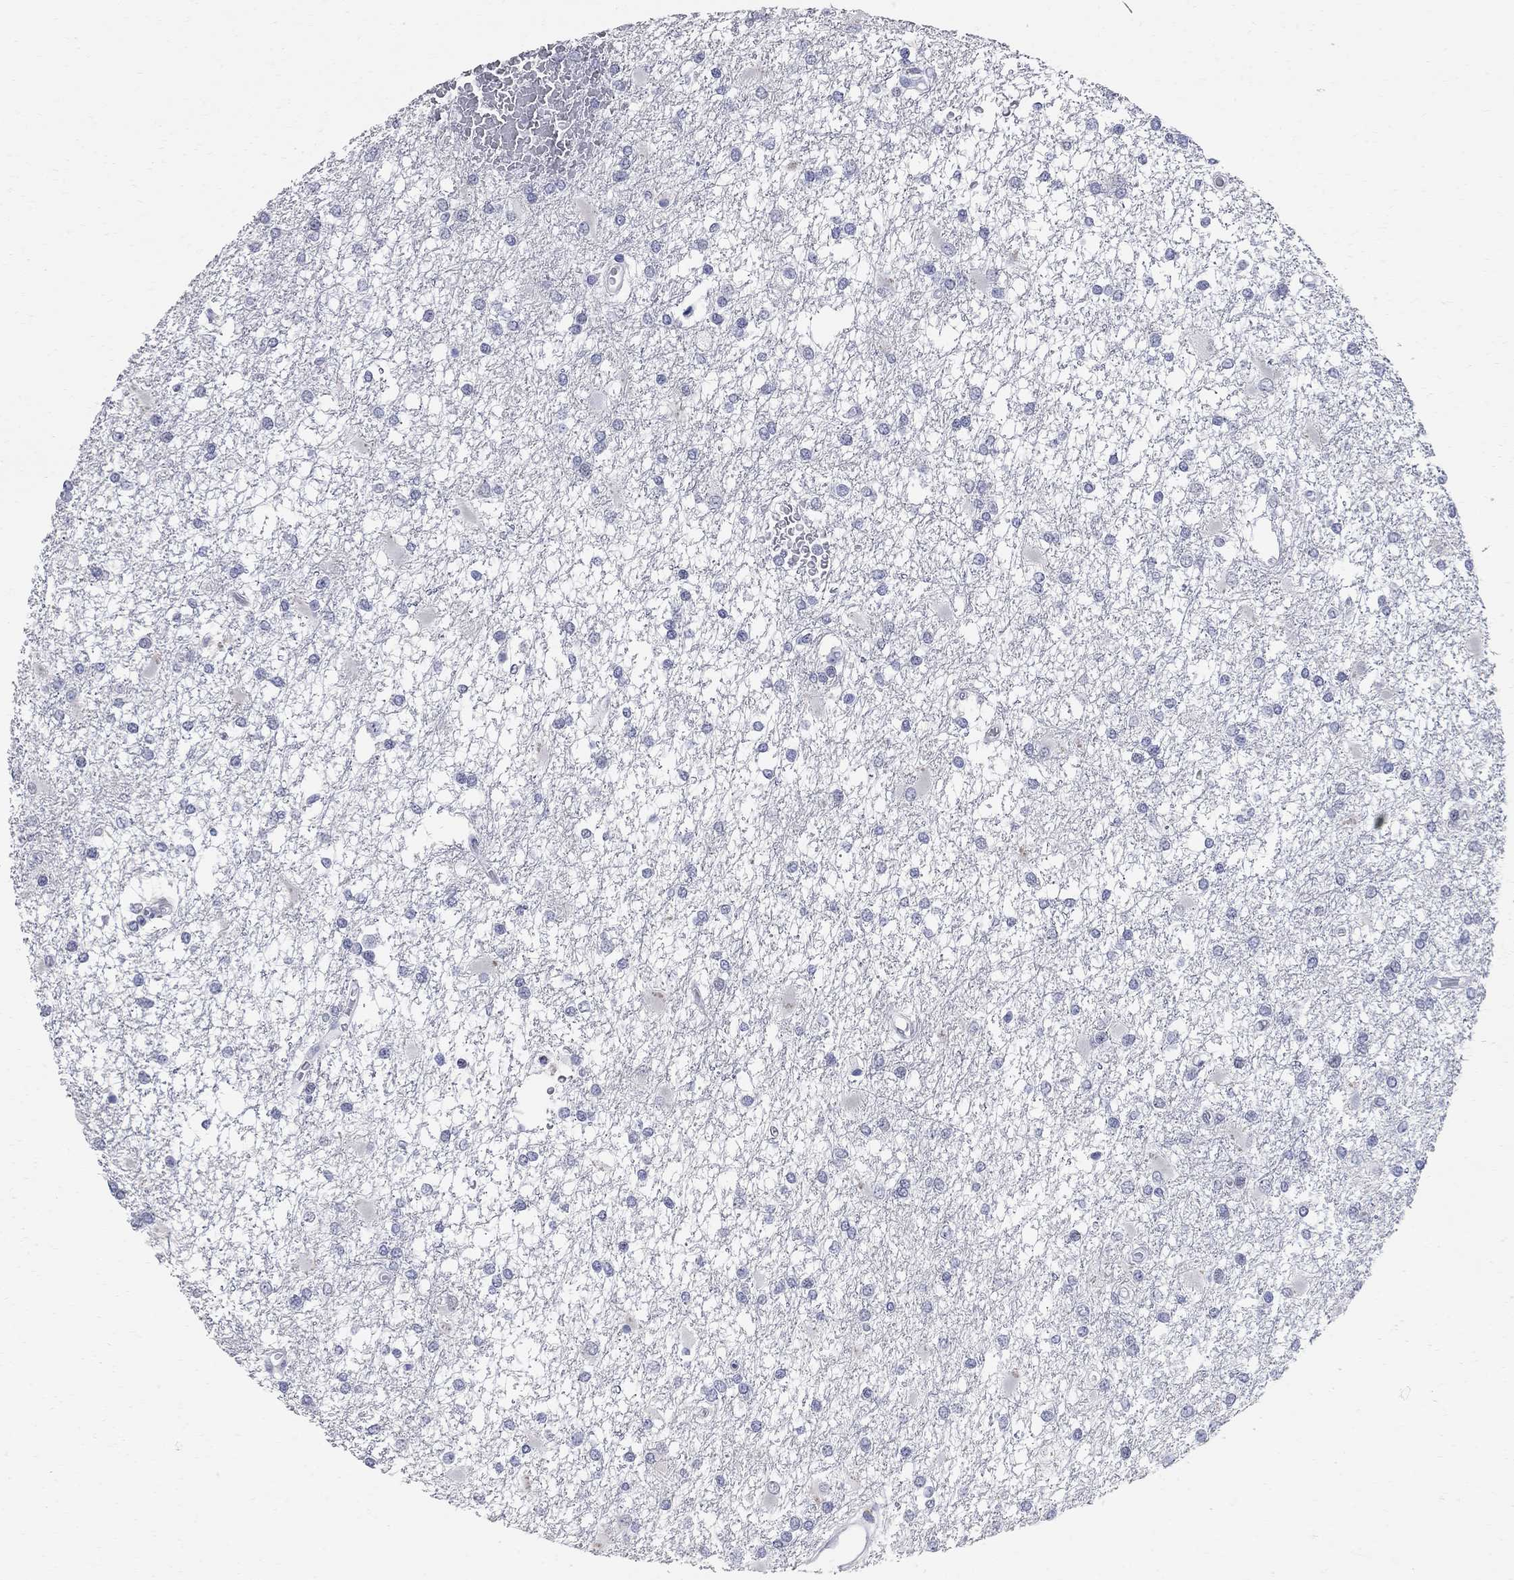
{"staining": {"intensity": "negative", "quantity": "none", "location": "none"}, "tissue": "glioma", "cell_type": "Tumor cells", "image_type": "cancer", "snomed": [{"axis": "morphology", "description": "Glioma, malignant, High grade"}, {"axis": "topography", "description": "Cerebral cortex"}], "caption": "There is no significant staining in tumor cells of glioma. (DAB (3,3'-diaminobenzidine) immunohistochemistry visualized using brightfield microscopy, high magnification).", "gene": "BPIFB1", "patient": {"sex": "male", "age": 79}}